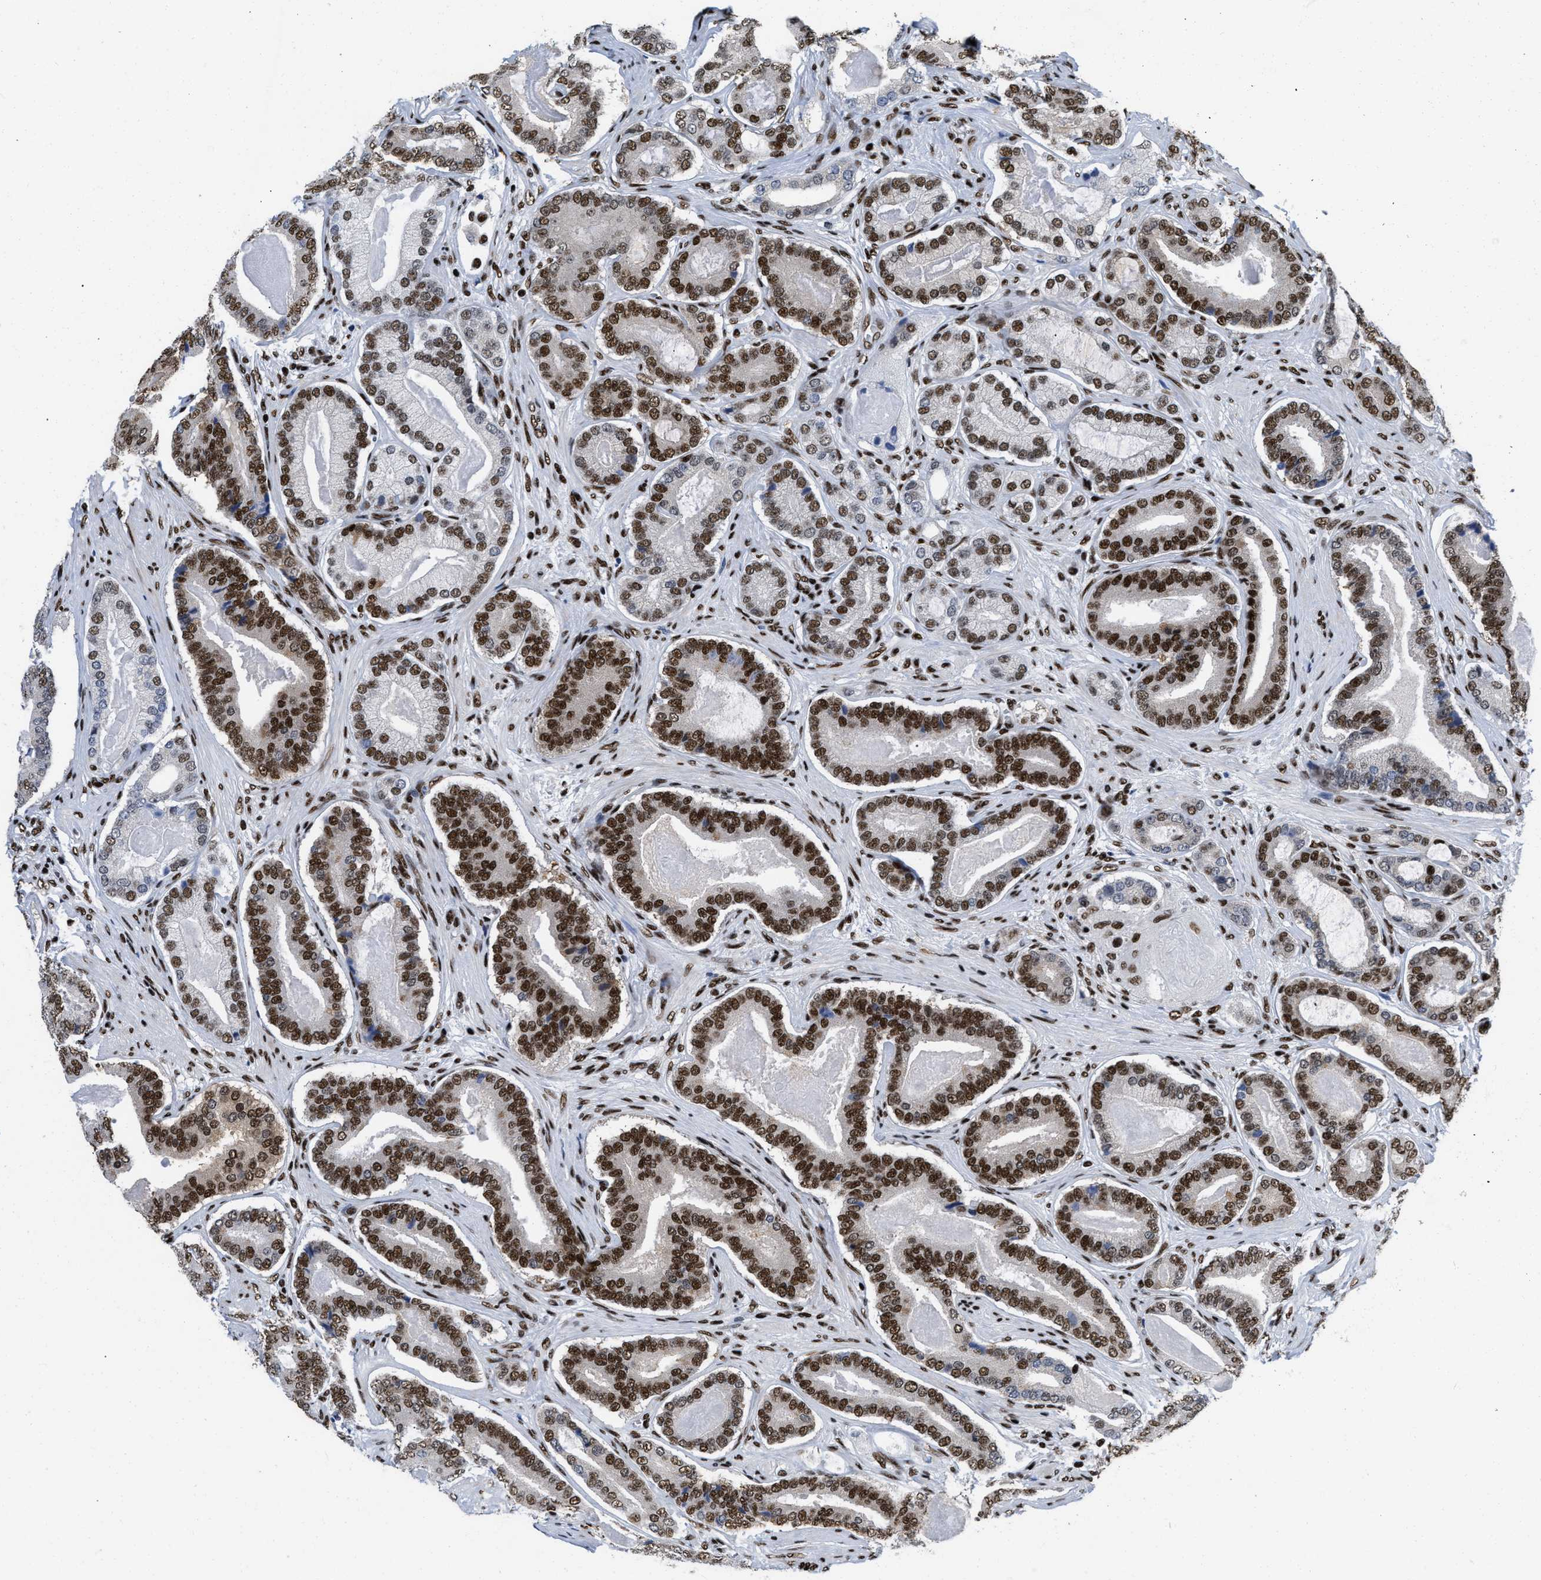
{"staining": {"intensity": "strong", "quantity": ">75%", "location": "nuclear"}, "tissue": "prostate cancer", "cell_type": "Tumor cells", "image_type": "cancer", "snomed": [{"axis": "morphology", "description": "Adenocarcinoma, High grade"}, {"axis": "topography", "description": "Prostate"}], "caption": "The image displays immunohistochemical staining of prostate cancer. There is strong nuclear staining is appreciated in approximately >75% of tumor cells.", "gene": "CREB1", "patient": {"sex": "male", "age": 60}}